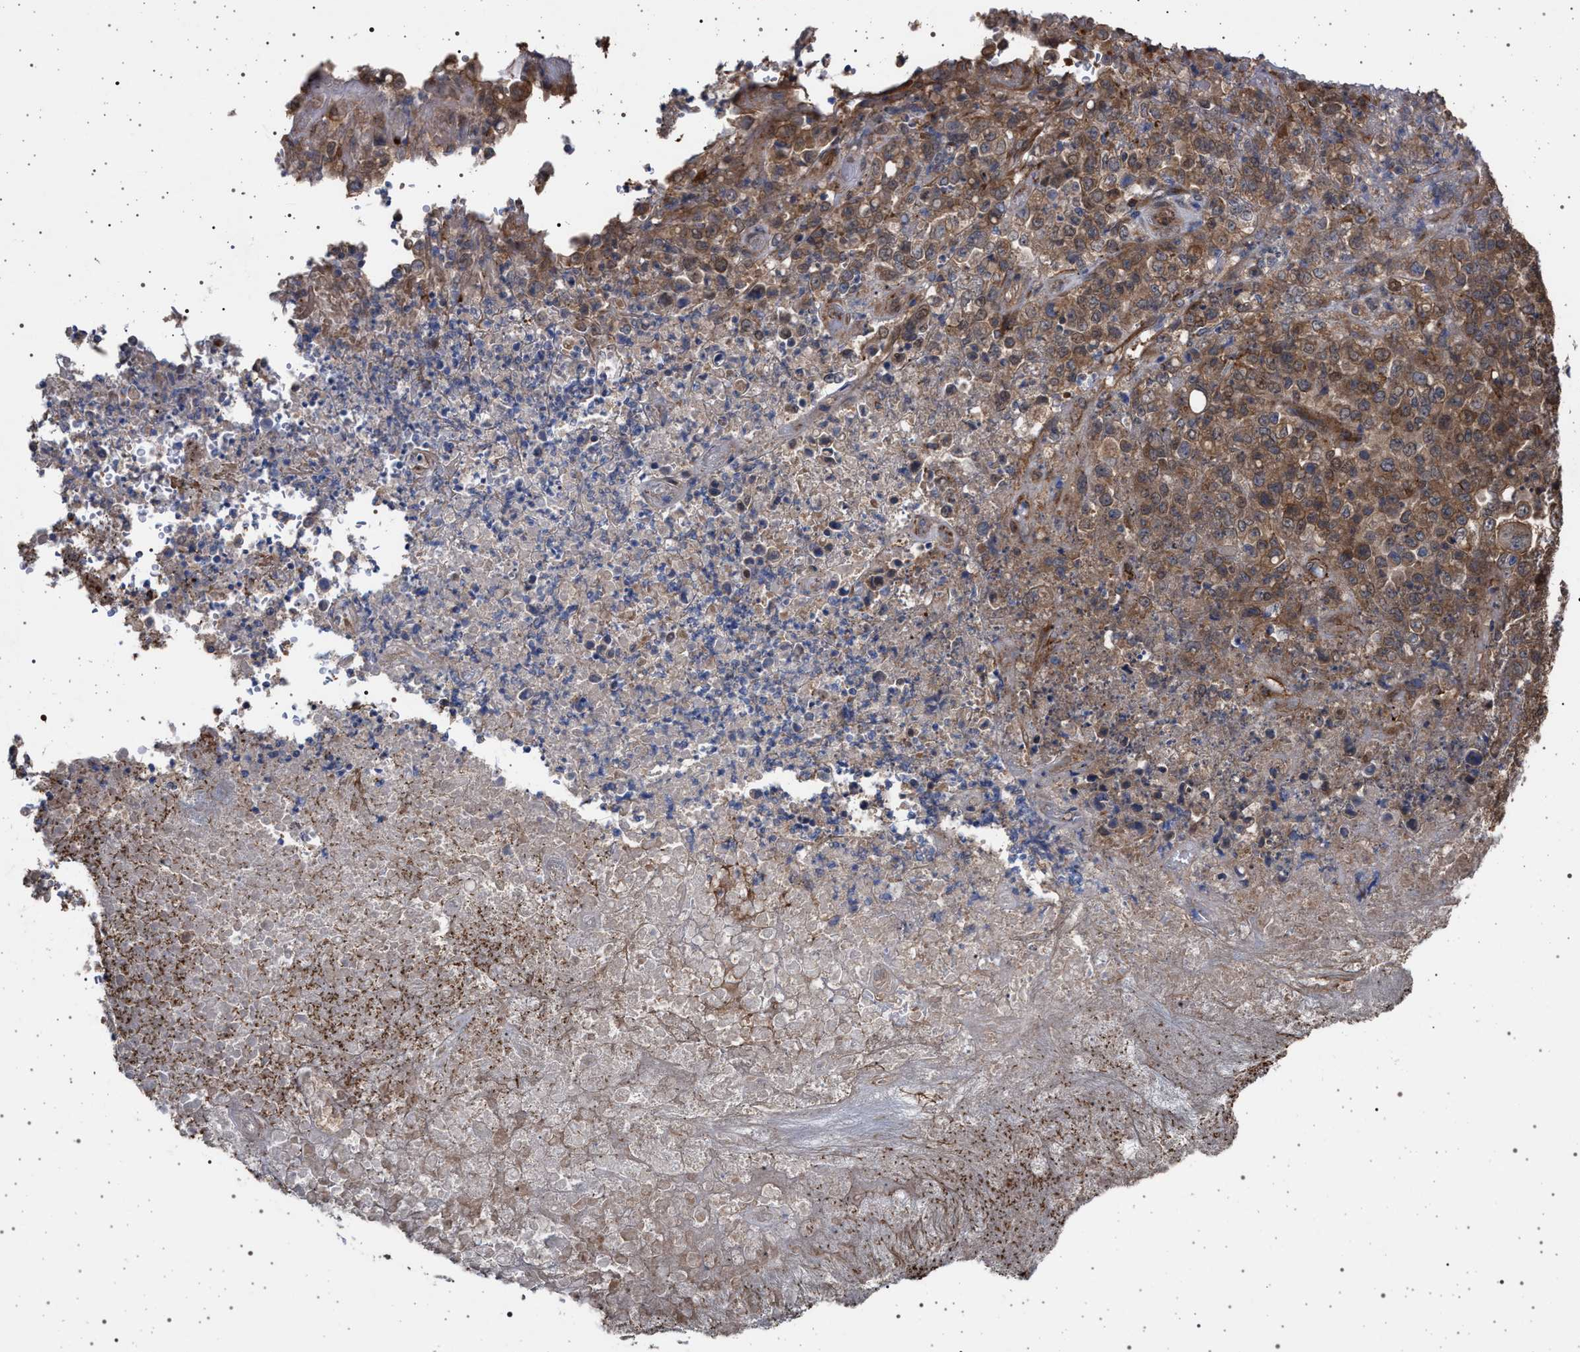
{"staining": {"intensity": "moderate", "quantity": ">75%", "location": "cytoplasmic/membranous"}, "tissue": "stomach cancer", "cell_type": "Tumor cells", "image_type": "cancer", "snomed": [{"axis": "morphology", "description": "Adenocarcinoma, NOS"}, {"axis": "topography", "description": "Stomach"}], "caption": "Approximately >75% of tumor cells in human stomach cancer (adenocarcinoma) show moderate cytoplasmic/membranous protein positivity as visualized by brown immunohistochemical staining.", "gene": "IFT20", "patient": {"sex": "female", "age": 73}}